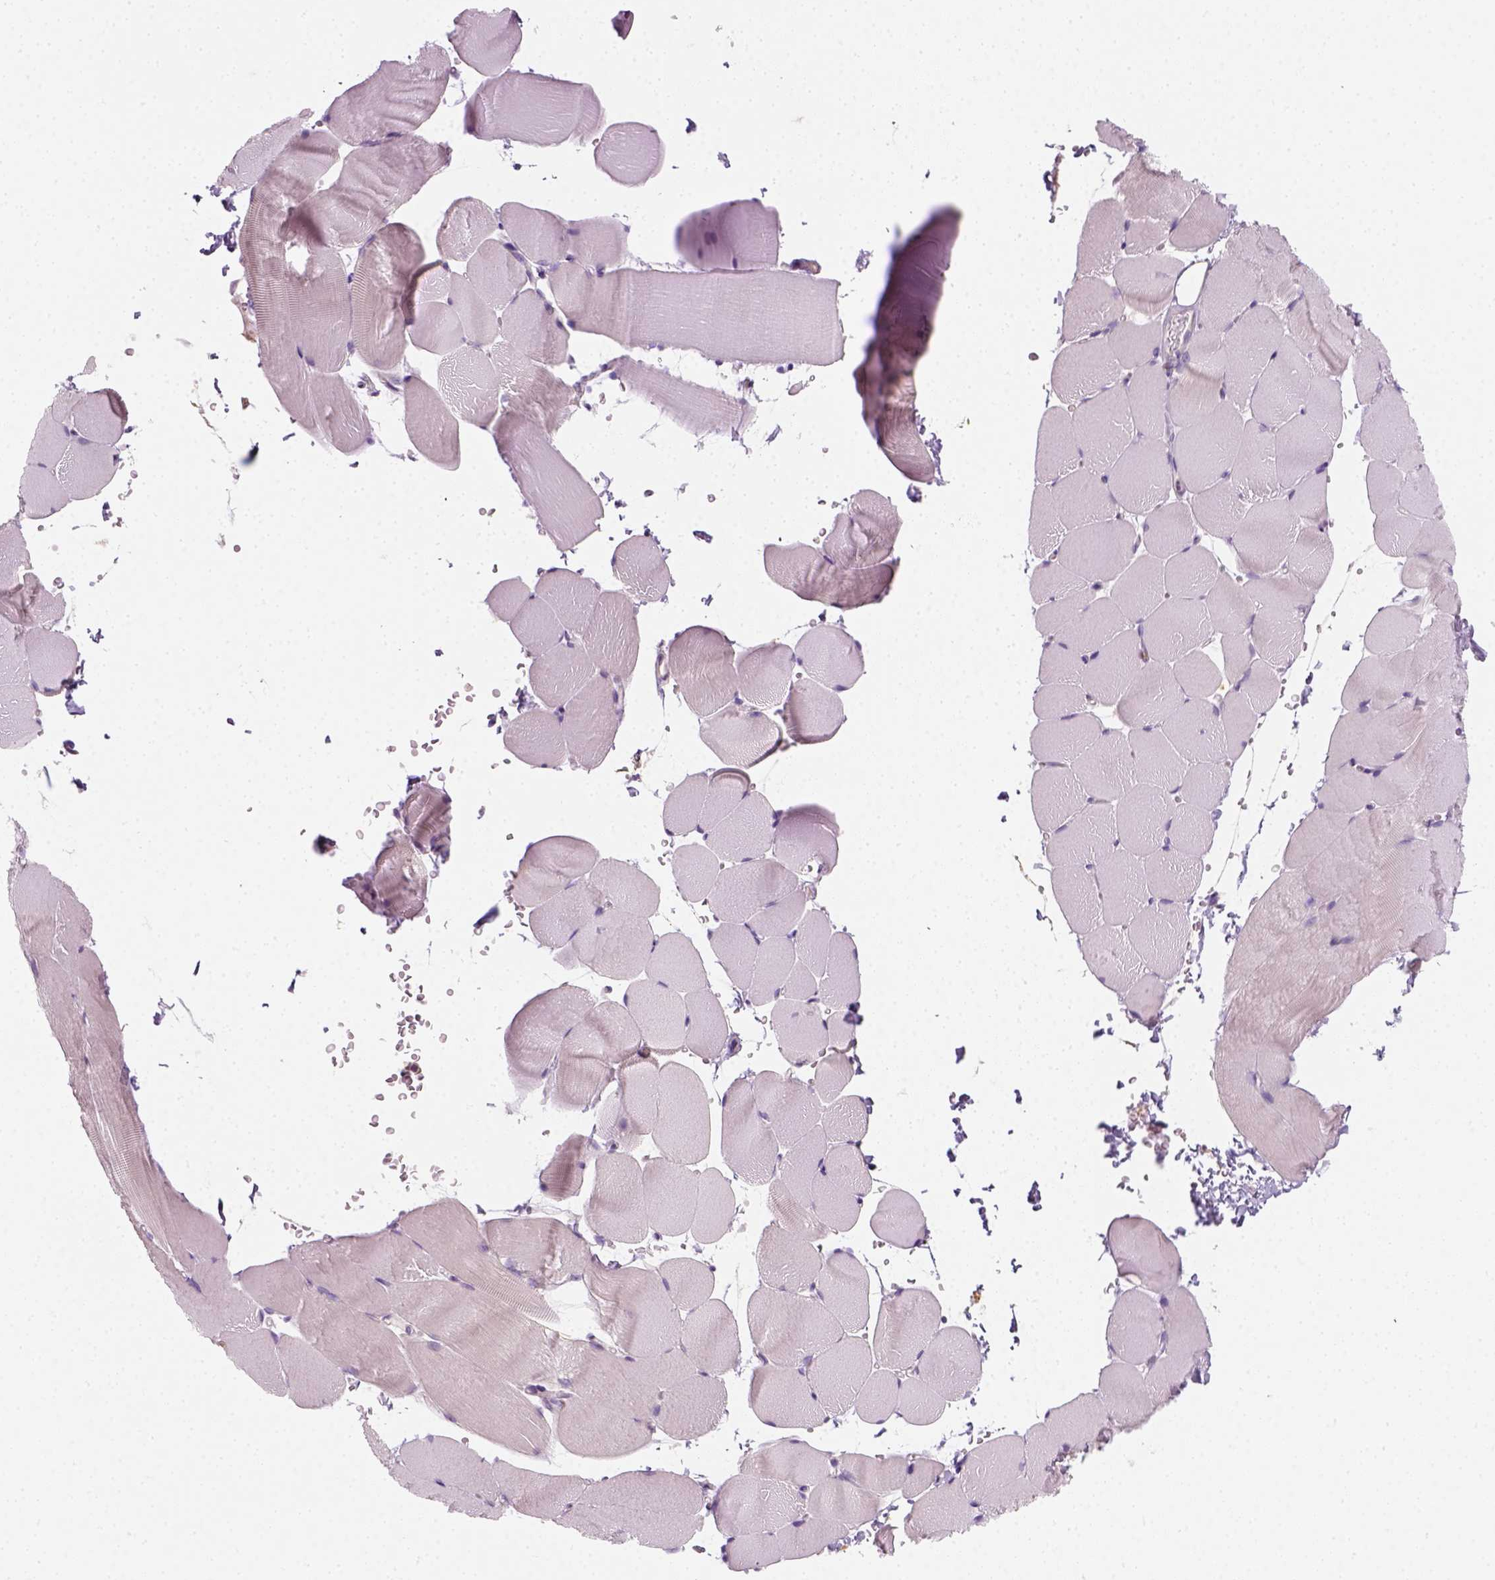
{"staining": {"intensity": "negative", "quantity": "none", "location": "none"}, "tissue": "skeletal muscle", "cell_type": "Myocytes", "image_type": "normal", "snomed": [{"axis": "morphology", "description": "Normal tissue, NOS"}, {"axis": "topography", "description": "Skeletal muscle"}], "caption": "The histopathology image shows no significant expression in myocytes of skeletal muscle. The staining is performed using DAB brown chromogen with nuclei counter-stained in using hematoxylin.", "gene": "EPHB1", "patient": {"sex": "female", "age": 37}}